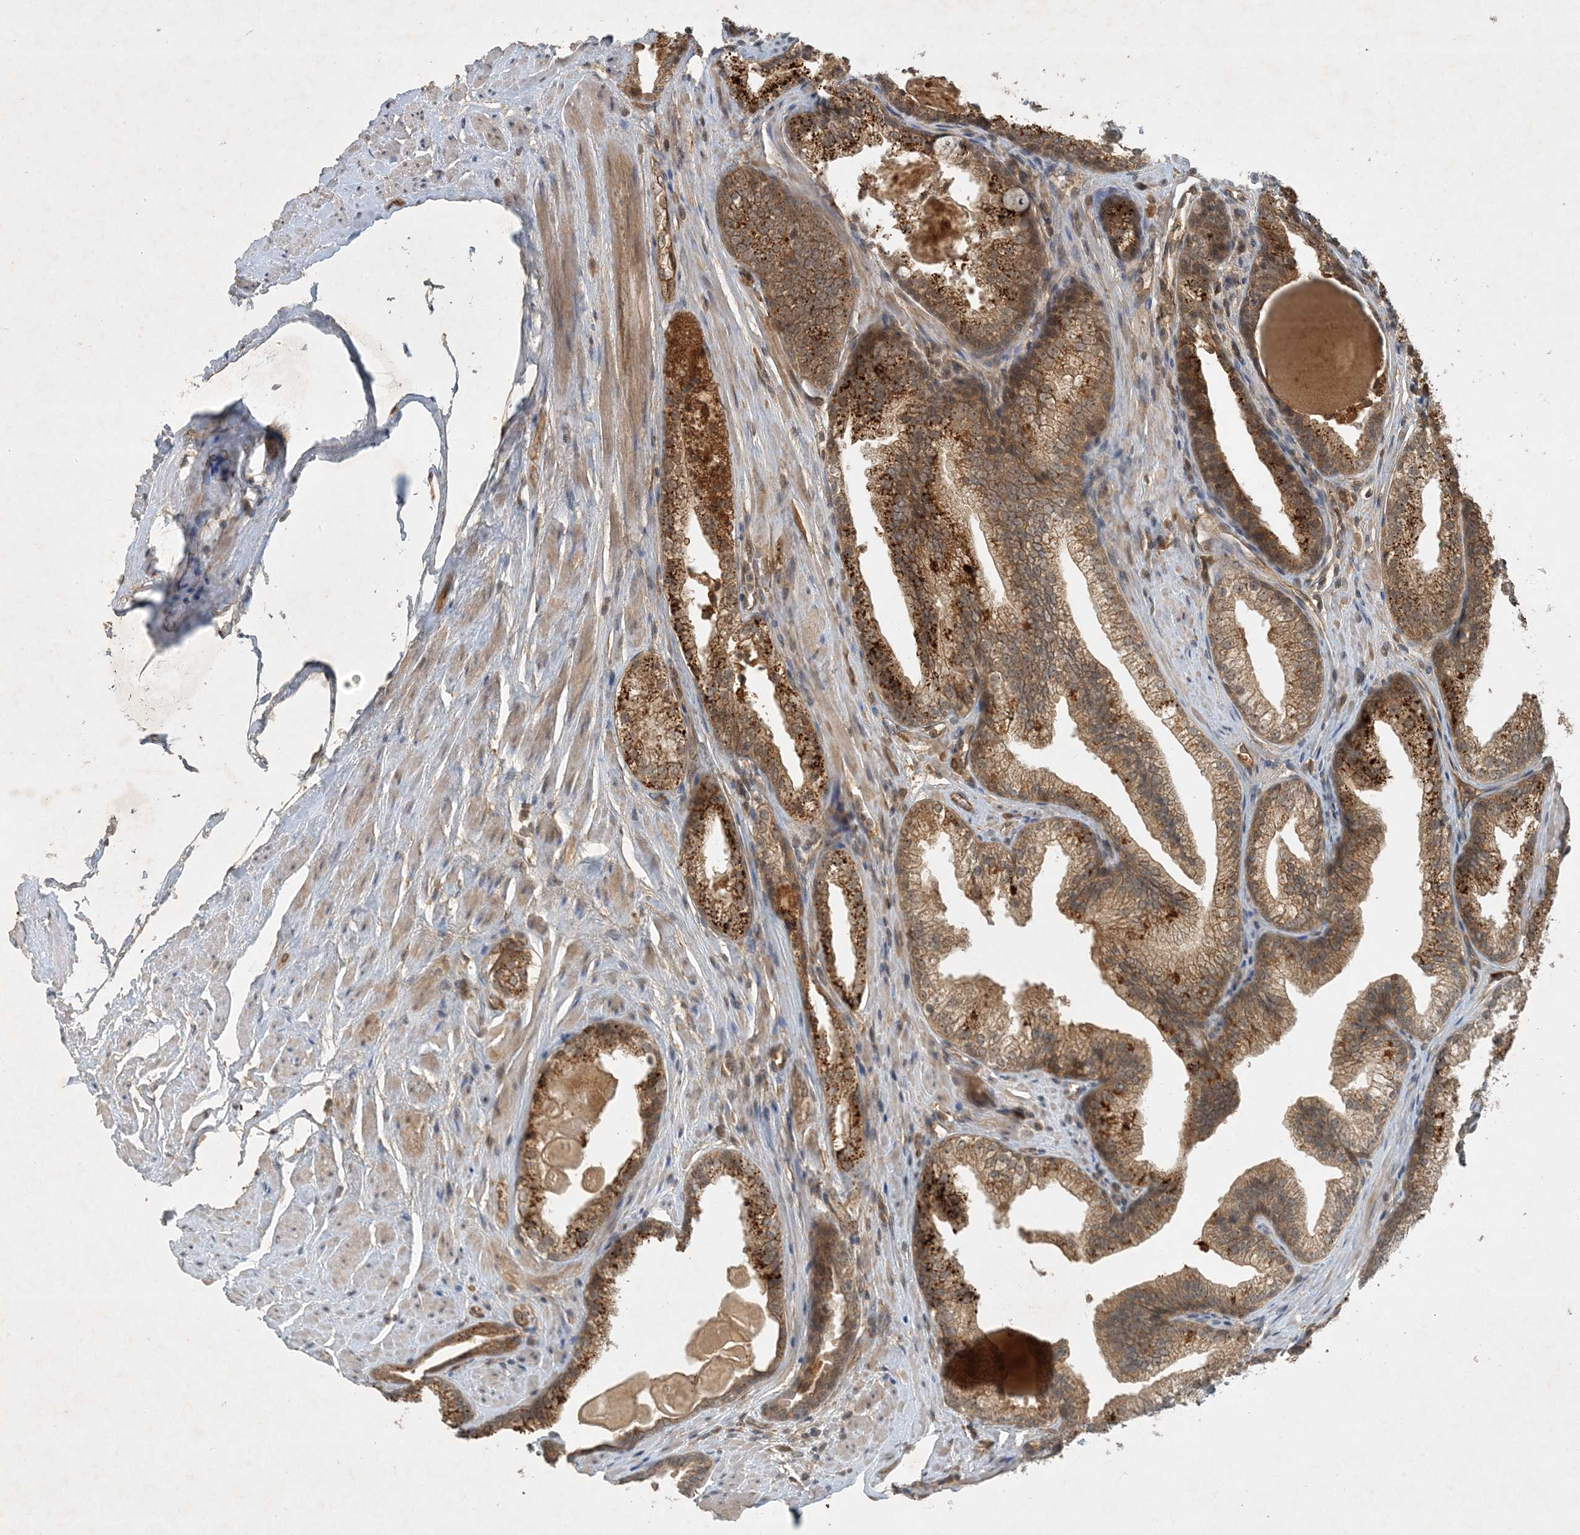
{"staining": {"intensity": "moderate", "quantity": ">75%", "location": "cytoplasmic/membranous"}, "tissue": "prostate cancer", "cell_type": "Tumor cells", "image_type": "cancer", "snomed": [{"axis": "morphology", "description": "Adenocarcinoma, High grade"}, {"axis": "topography", "description": "Prostate"}], "caption": "IHC image of prostate high-grade adenocarcinoma stained for a protein (brown), which shows medium levels of moderate cytoplasmic/membranous positivity in about >75% of tumor cells.", "gene": "ZCCHC4", "patient": {"sex": "male", "age": 63}}